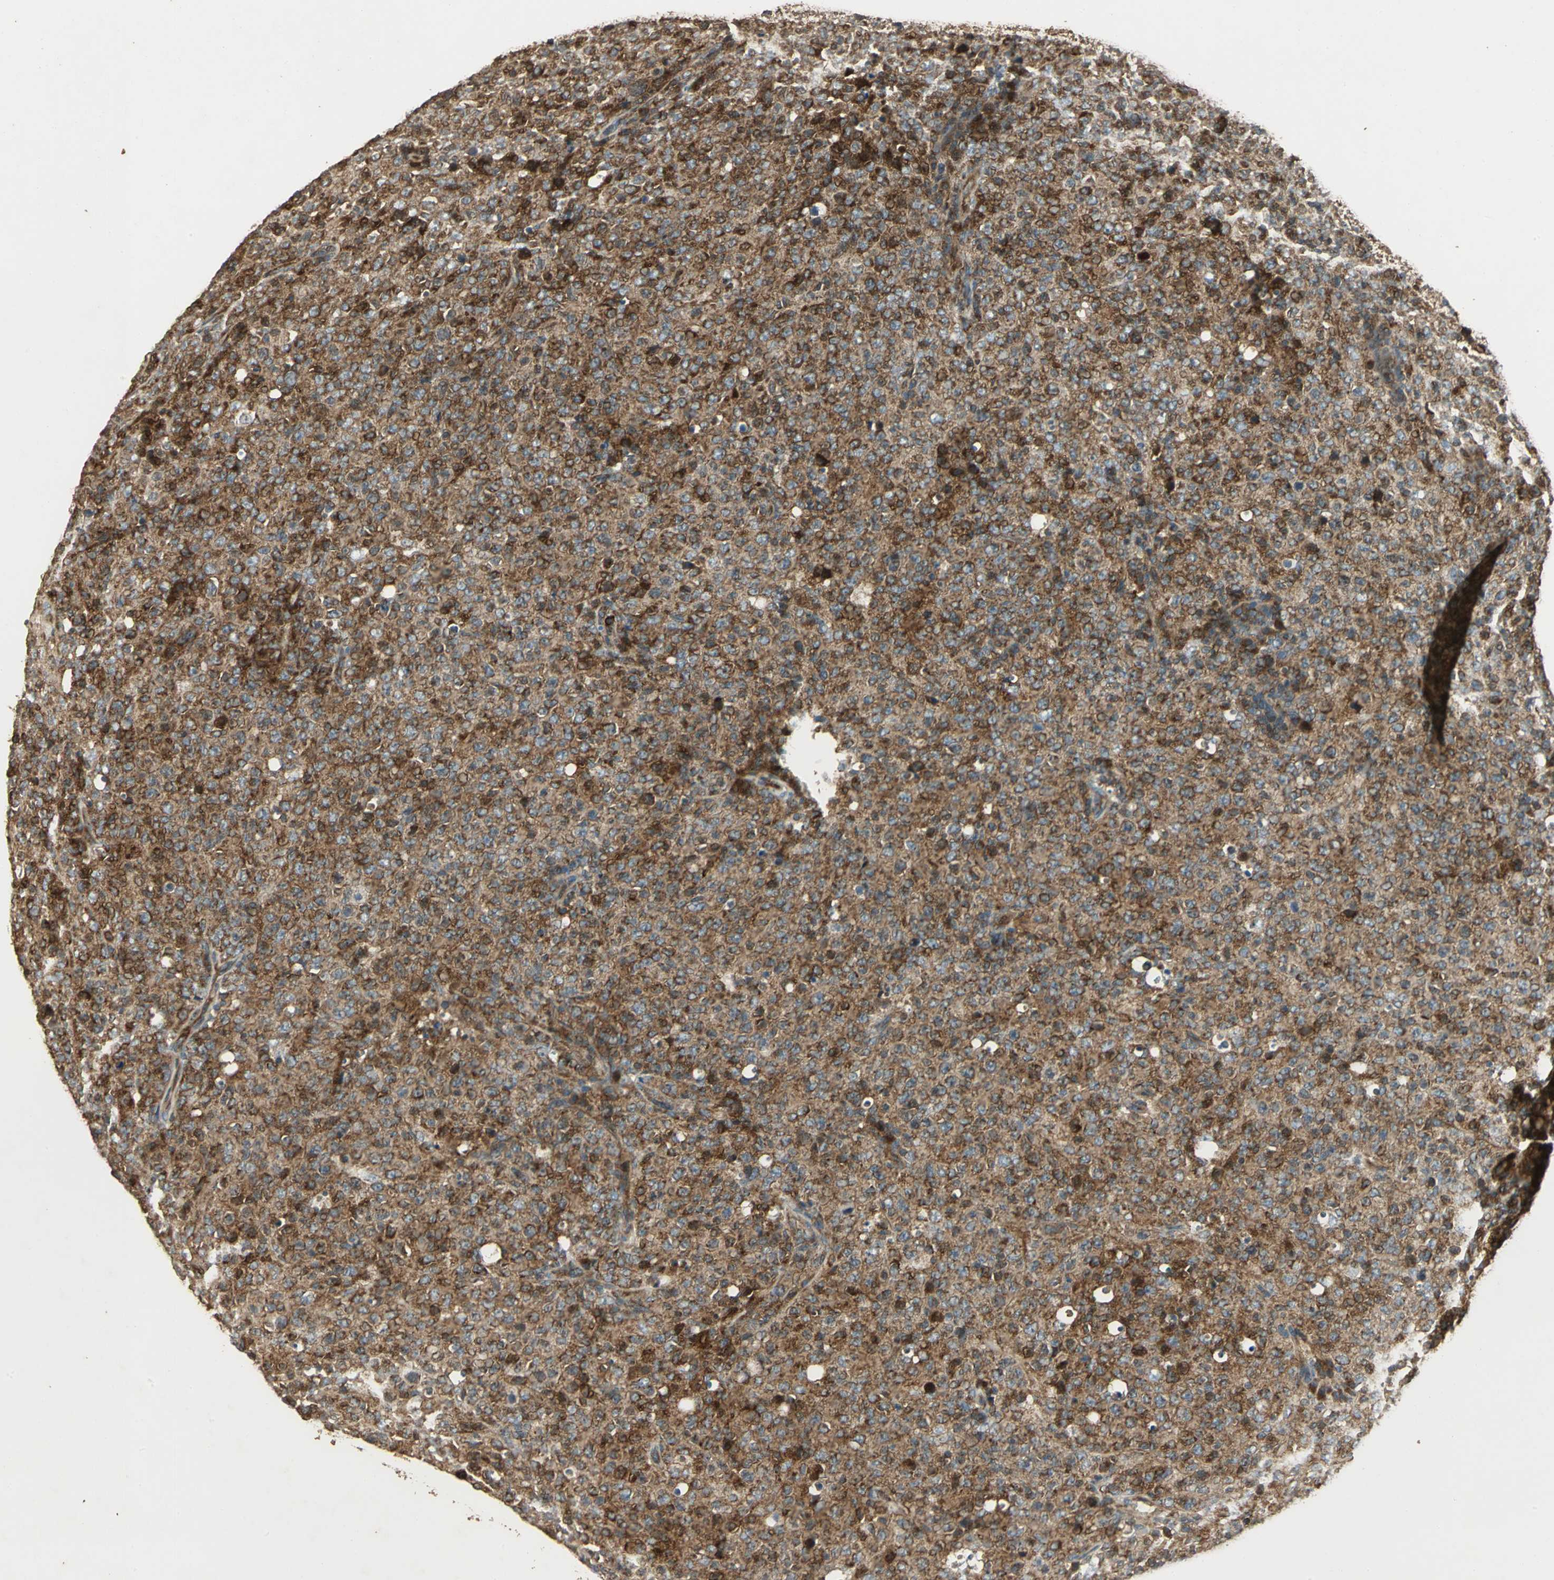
{"staining": {"intensity": "moderate", "quantity": ">75%", "location": "cytoplasmic/membranous"}, "tissue": "lymphoma", "cell_type": "Tumor cells", "image_type": "cancer", "snomed": [{"axis": "morphology", "description": "Malignant lymphoma, non-Hodgkin's type, High grade"}, {"axis": "topography", "description": "Tonsil"}], "caption": "This histopathology image demonstrates immunohistochemistry (IHC) staining of malignant lymphoma, non-Hodgkin's type (high-grade), with medium moderate cytoplasmic/membranous staining in approximately >75% of tumor cells.", "gene": "KANK1", "patient": {"sex": "female", "age": 36}}